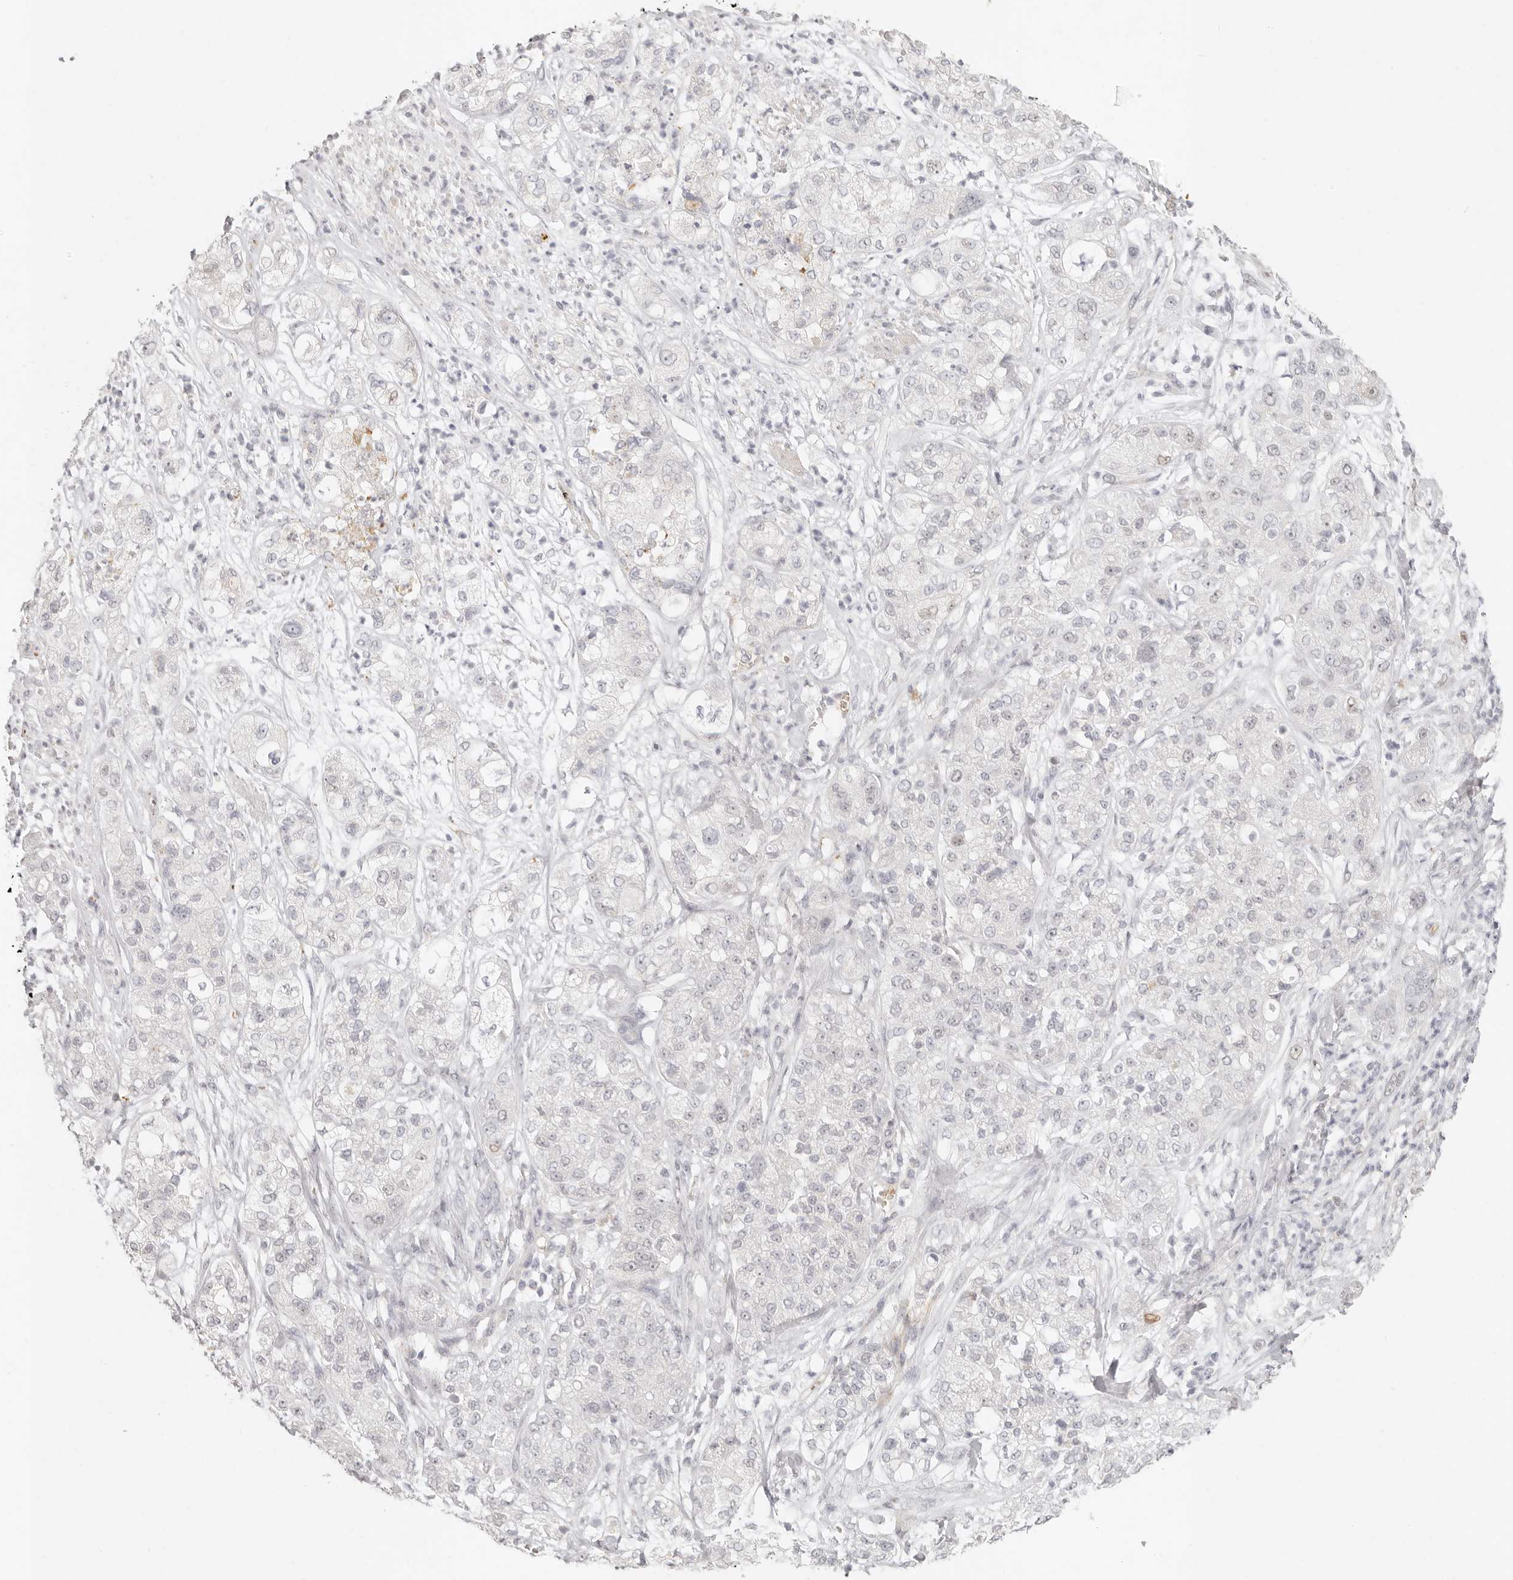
{"staining": {"intensity": "negative", "quantity": "none", "location": "none"}, "tissue": "pancreatic cancer", "cell_type": "Tumor cells", "image_type": "cancer", "snomed": [{"axis": "morphology", "description": "Adenocarcinoma, NOS"}, {"axis": "topography", "description": "Pancreas"}], "caption": "Tumor cells show no significant expression in adenocarcinoma (pancreatic). (Stains: DAB (3,3'-diaminobenzidine) immunohistochemistry with hematoxylin counter stain, Microscopy: brightfield microscopy at high magnification).", "gene": "NIBAN1", "patient": {"sex": "female", "age": 78}}